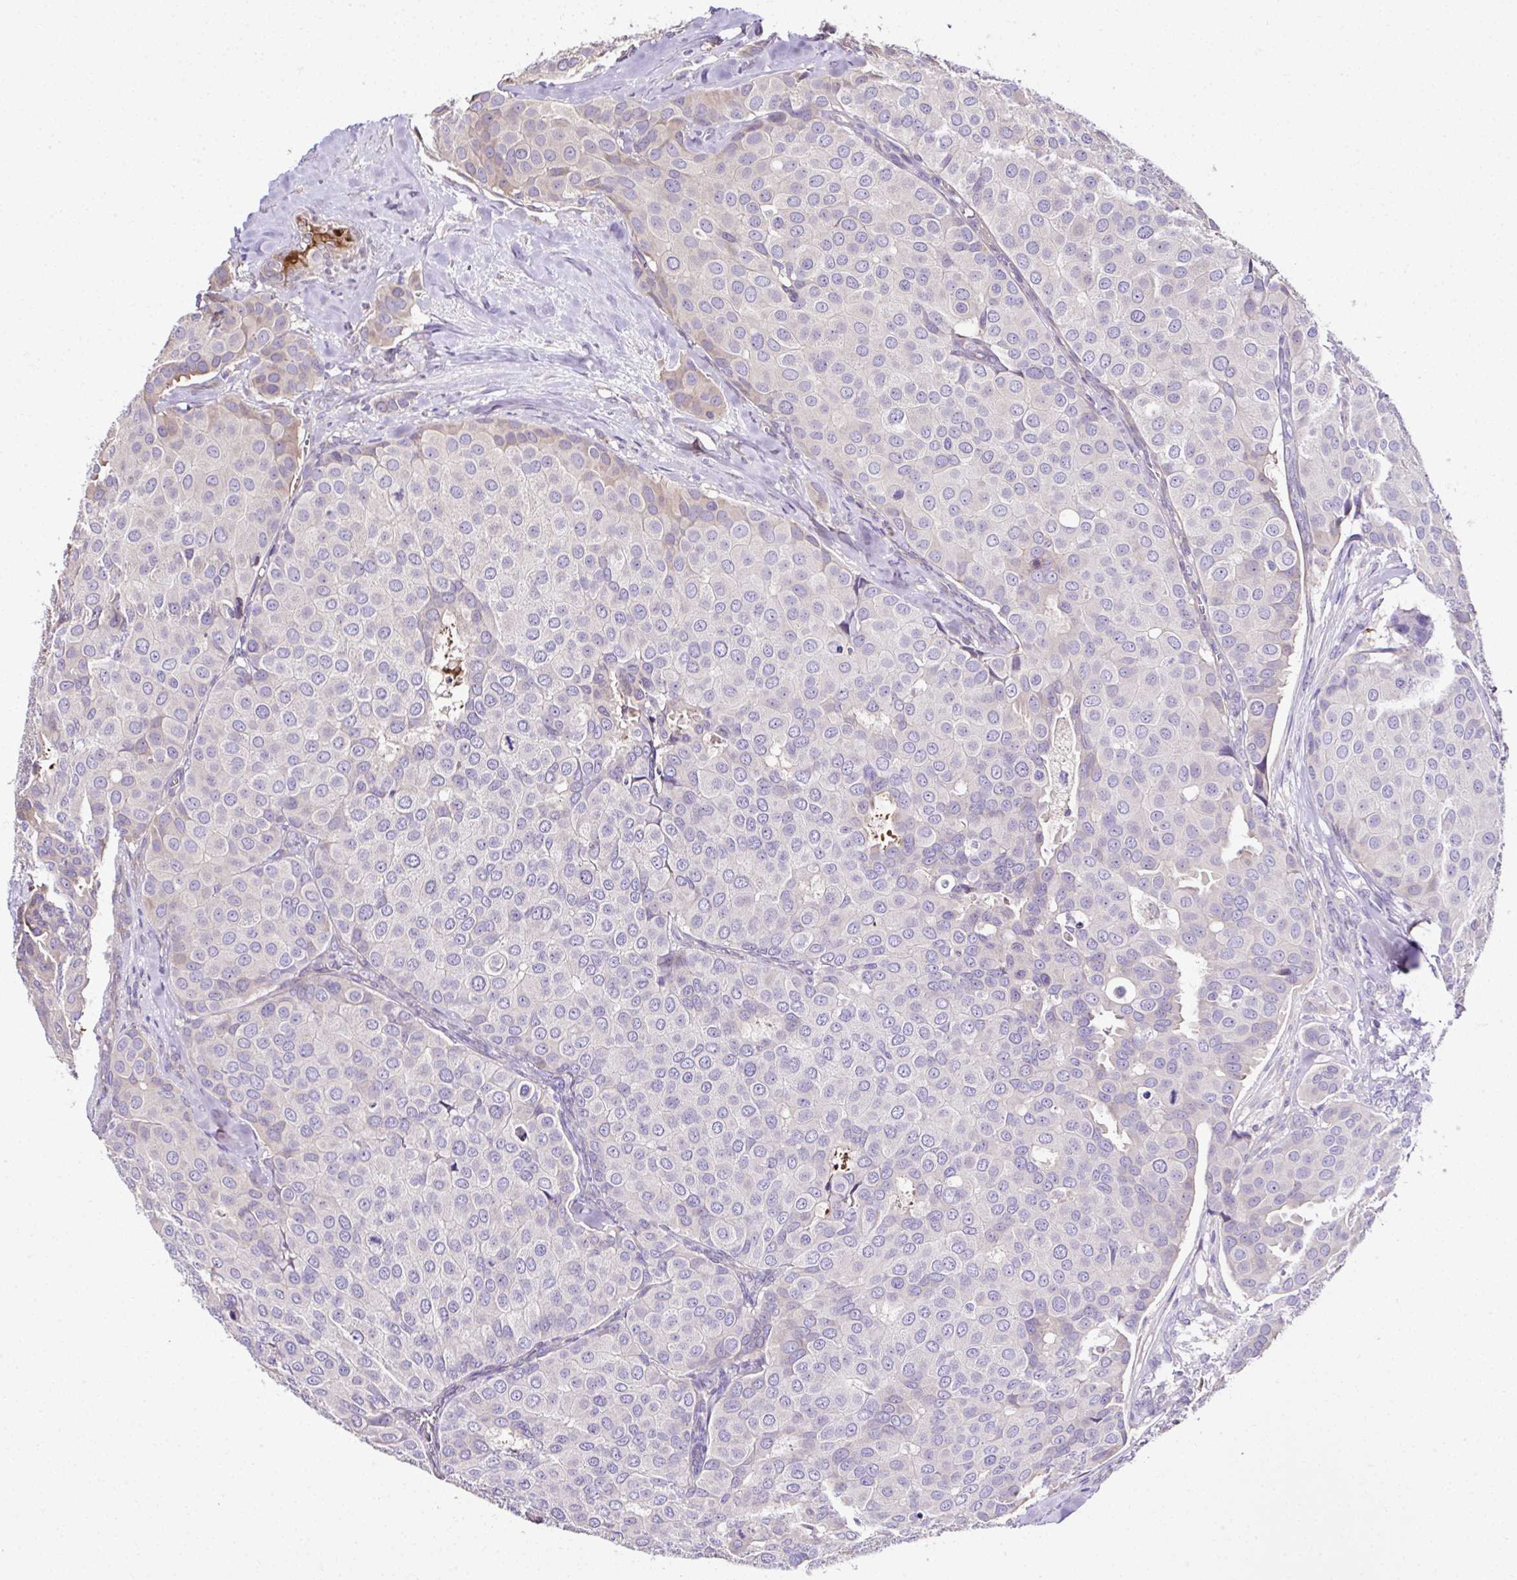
{"staining": {"intensity": "weak", "quantity": "<25%", "location": "cytoplasmic/membranous"}, "tissue": "breast cancer", "cell_type": "Tumor cells", "image_type": "cancer", "snomed": [{"axis": "morphology", "description": "Duct carcinoma"}, {"axis": "topography", "description": "Breast"}], "caption": "Immunohistochemistry (IHC) micrograph of human breast cancer stained for a protein (brown), which exhibits no positivity in tumor cells.", "gene": "CCDC85C", "patient": {"sex": "female", "age": 70}}